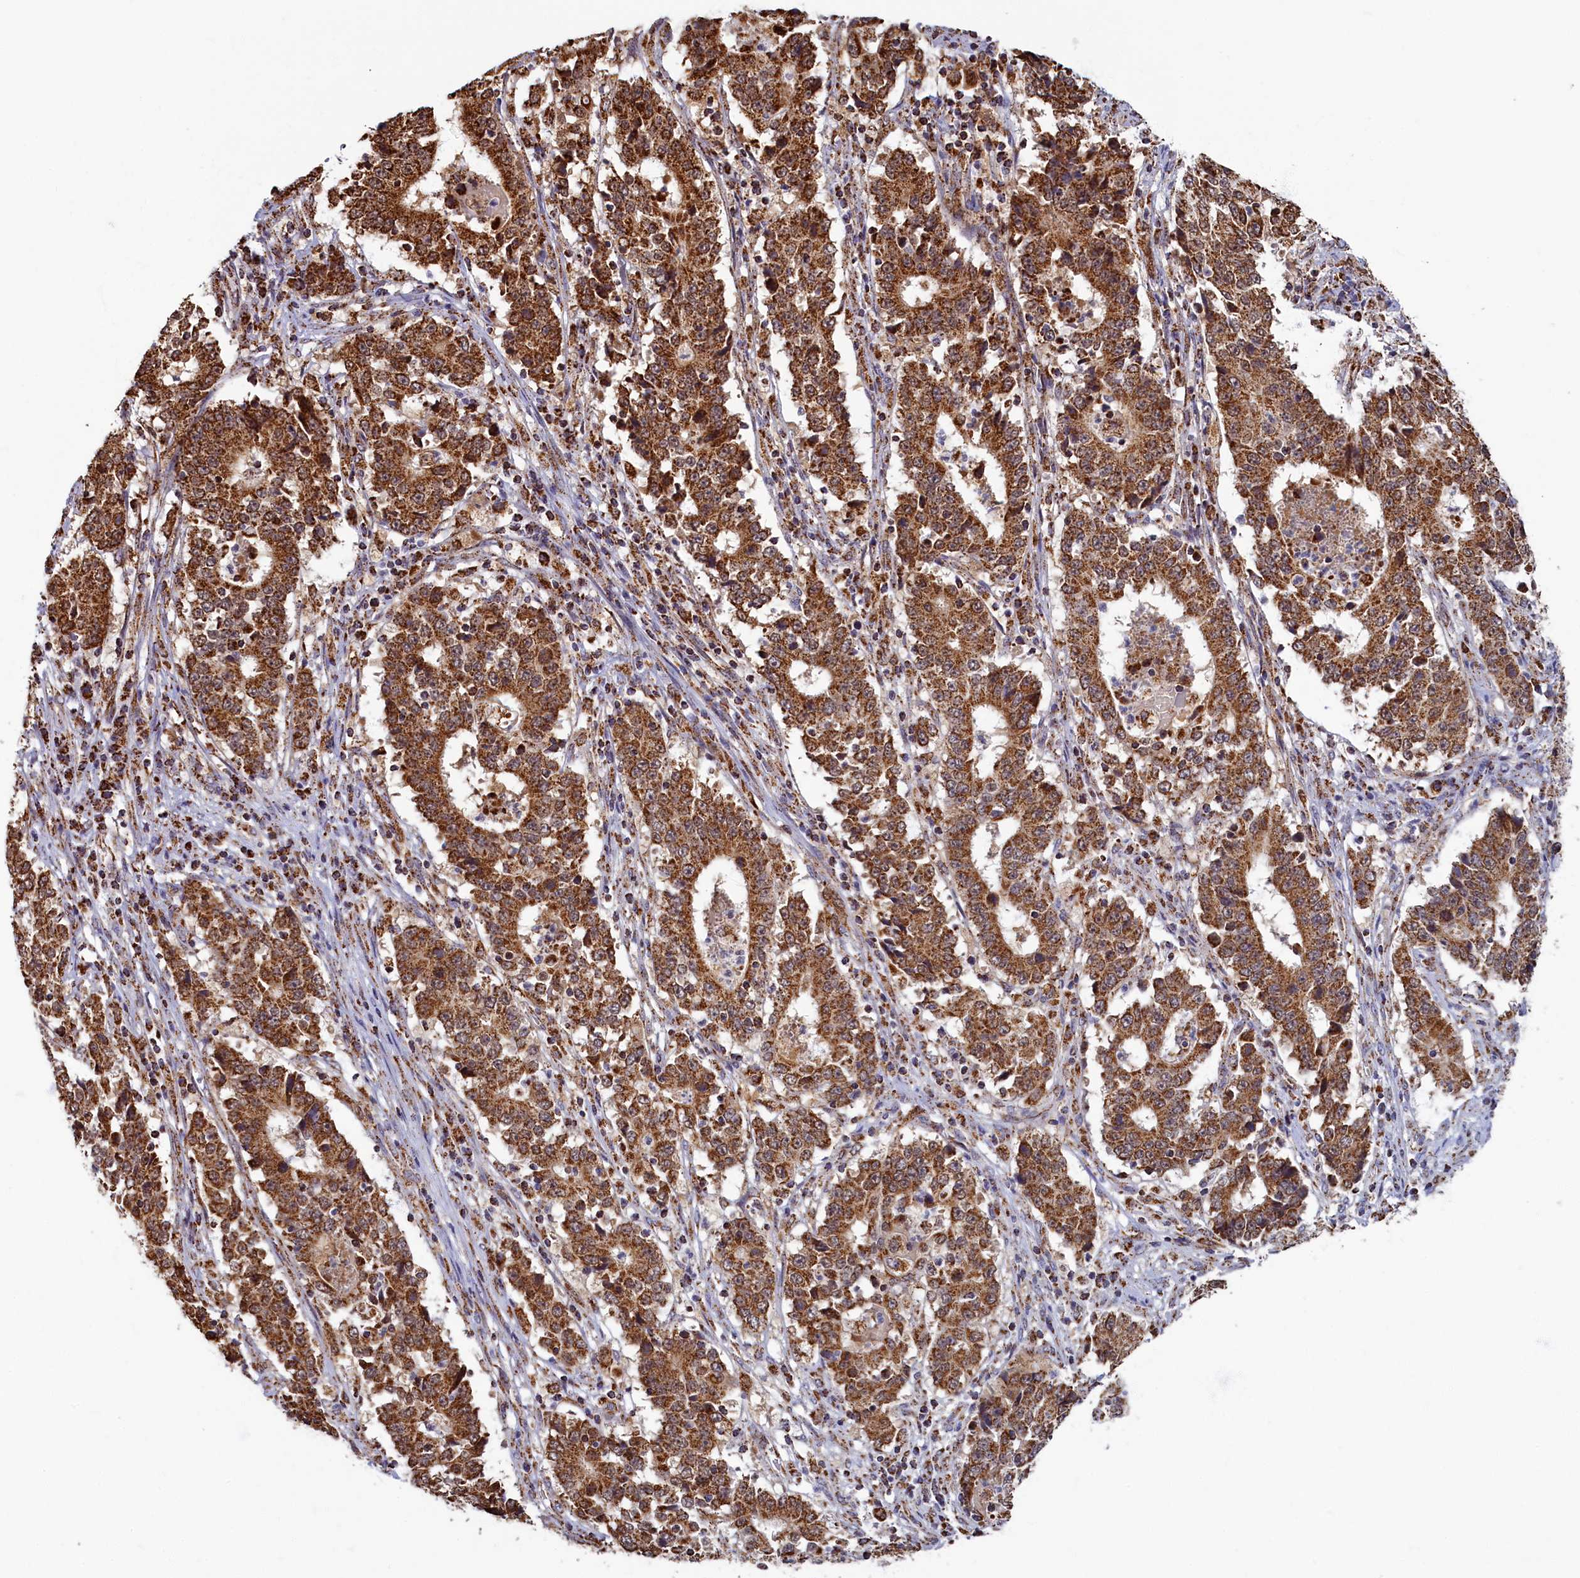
{"staining": {"intensity": "strong", "quantity": ">75%", "location": "cytoplasmic/membranous"}, "tissue": "stomach cancer", "cell_type": "Tumor cells", "image_type": "cancer", "snomed": [{"axis": "morphology", "description": "Adenocarcinoma, NOS"}, {"axis": "topography", "description": "Stomach"}], "caption": "Immunohistochemistry (IHC) micrograph of human stomach cancer stained for a protein (brown), which displays high levels of strong cytoplasmic/membranous expression in approximately >75% of tumor cells.", "gene": "SPR", "patient": {"sex": "male", "age": 59}}